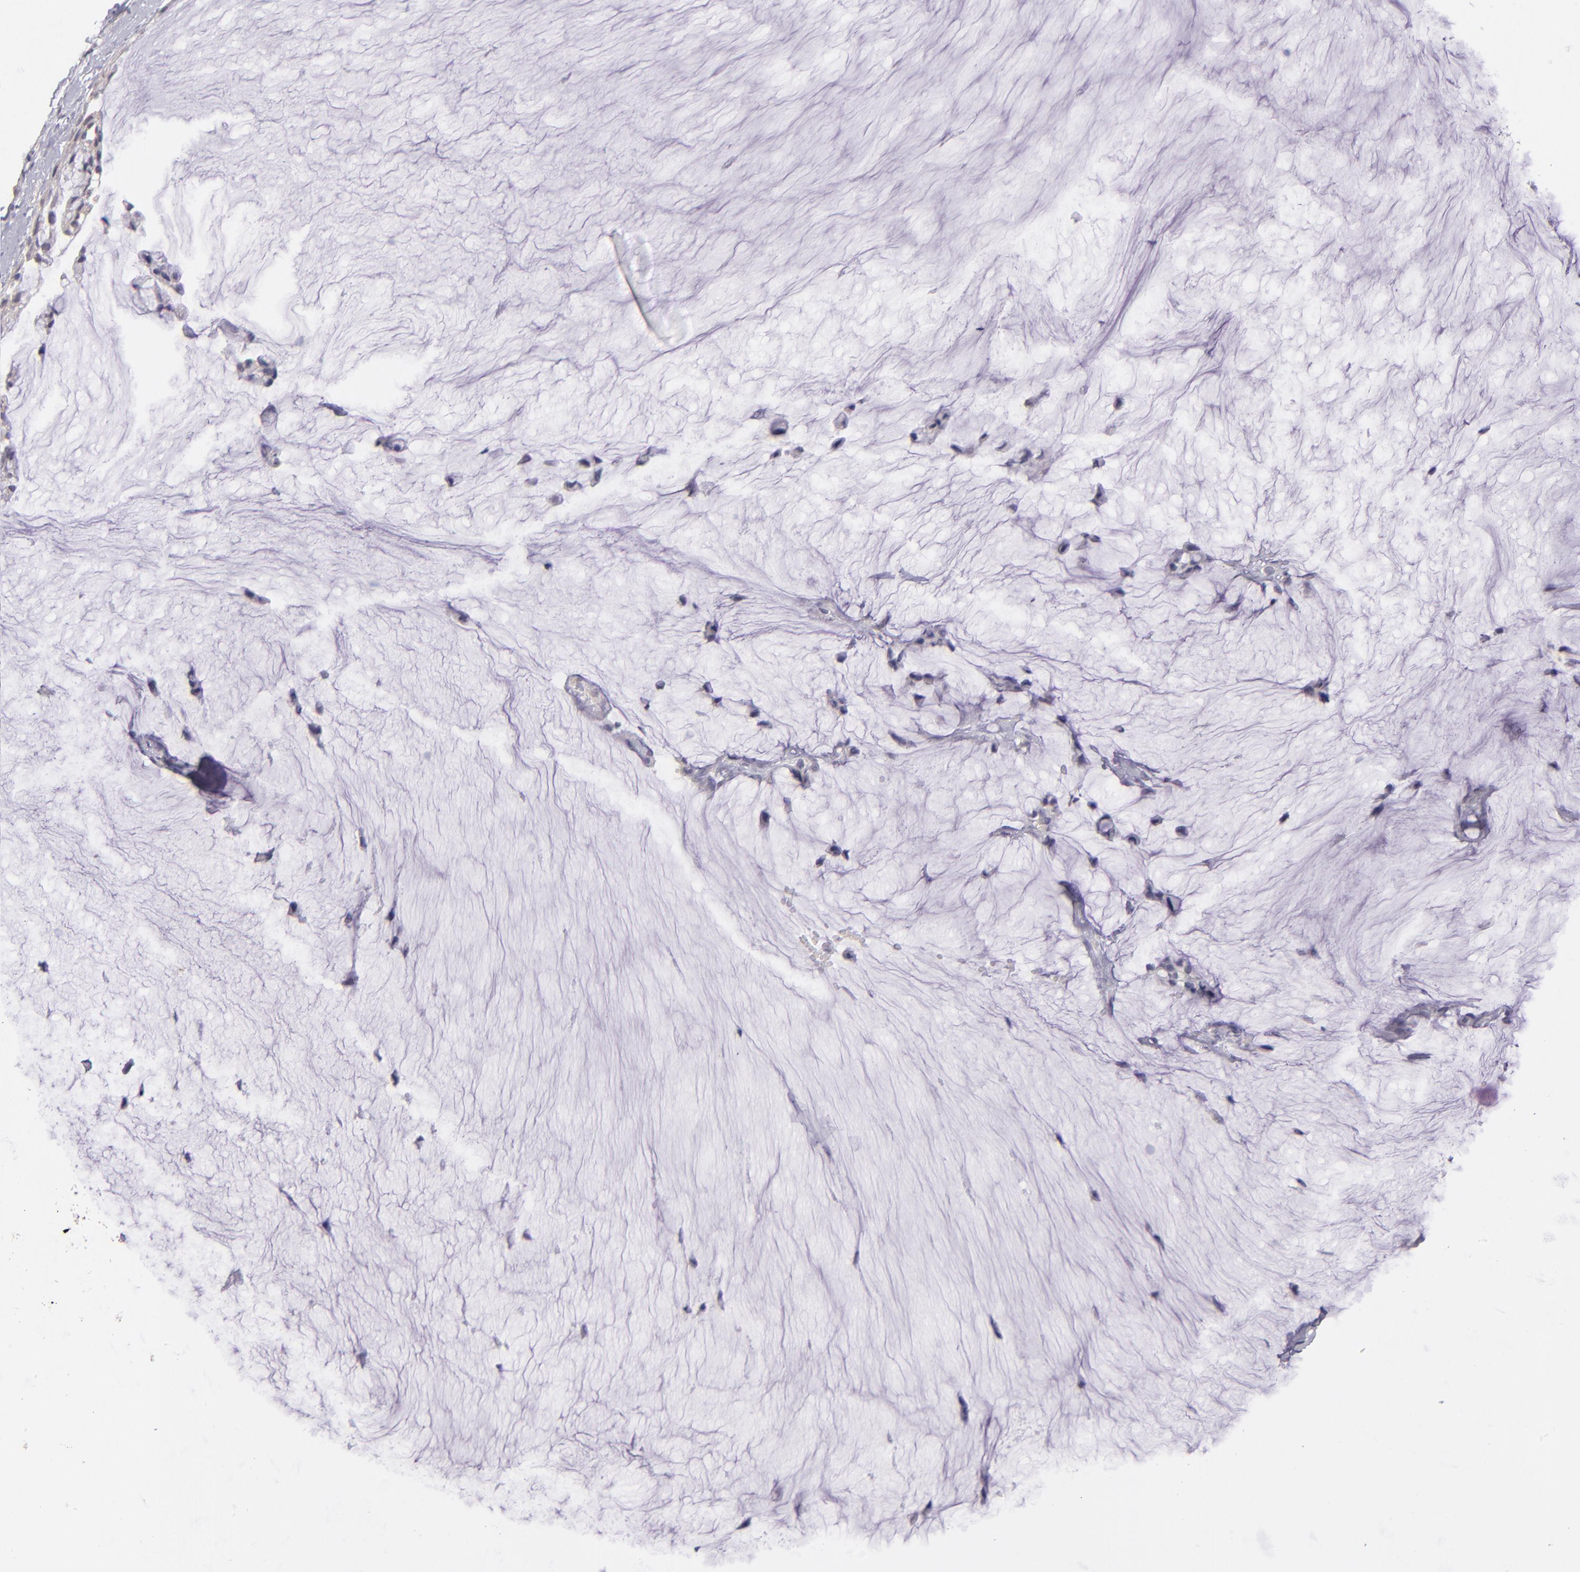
{"staining": {"intensity": "negative", "quantity": "none", "location": "none"}, "tissue": "ovarian cancer", "cell_type": "Tumor cells", "image_type": "cancer", "snomed": [{"axis": "morphology", "description": "Cystadenocarcinoma, mucinous, NOS"}, {"axis": "topography", "description": "Ovary"}], "caption": "A high-resolution image shows immunohistochemistry (IHC) staining of ovarian cancer (mucinous cystadenocarcinoma), which shows no significant positivity in tumor cells.", "gene": "THBD", "patient": {"sex": "female", "age": 39}}